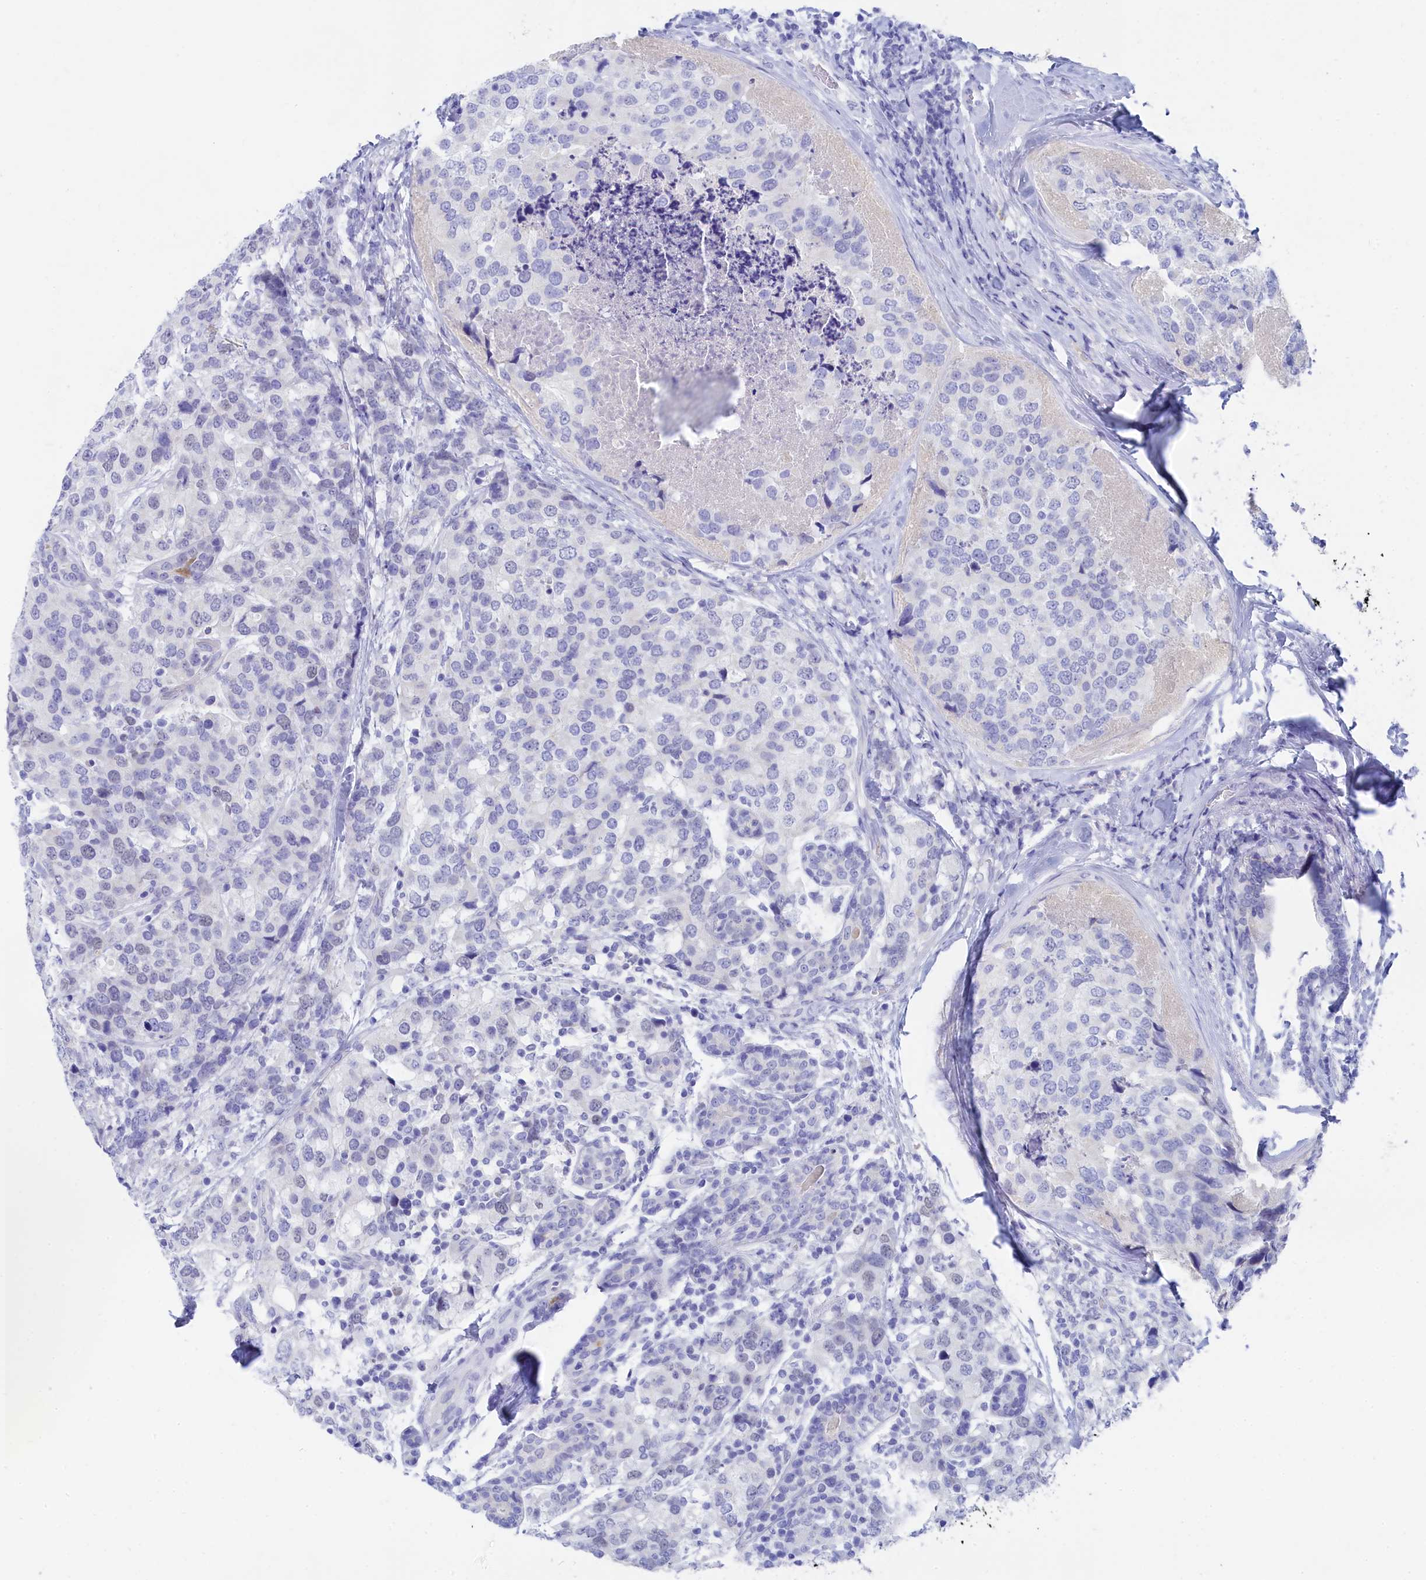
{"staining": {"intensity": "negative", "quantity": "none", "location": "none"}, "tissue": "breast cancer", "cell_type": "Tumor cells", "image_type": "cancer", "snomed": [{"axis": "morphology", "description": "Lobular carcinoma"}, {"axis": "topography", "description": "Breast"}], "caption": "The immunohistochemistry (IHC) image has no significant staining in tumor cells of lobular carcinoma (breast) tissue. The staining is performed using DAB (3,3'-diaminobenzidine) brown chromogen with nuclei counter-stained in using hematoxylin.", "gene": "TRIM10", "patient": {"sex": "female", "age": 59}}